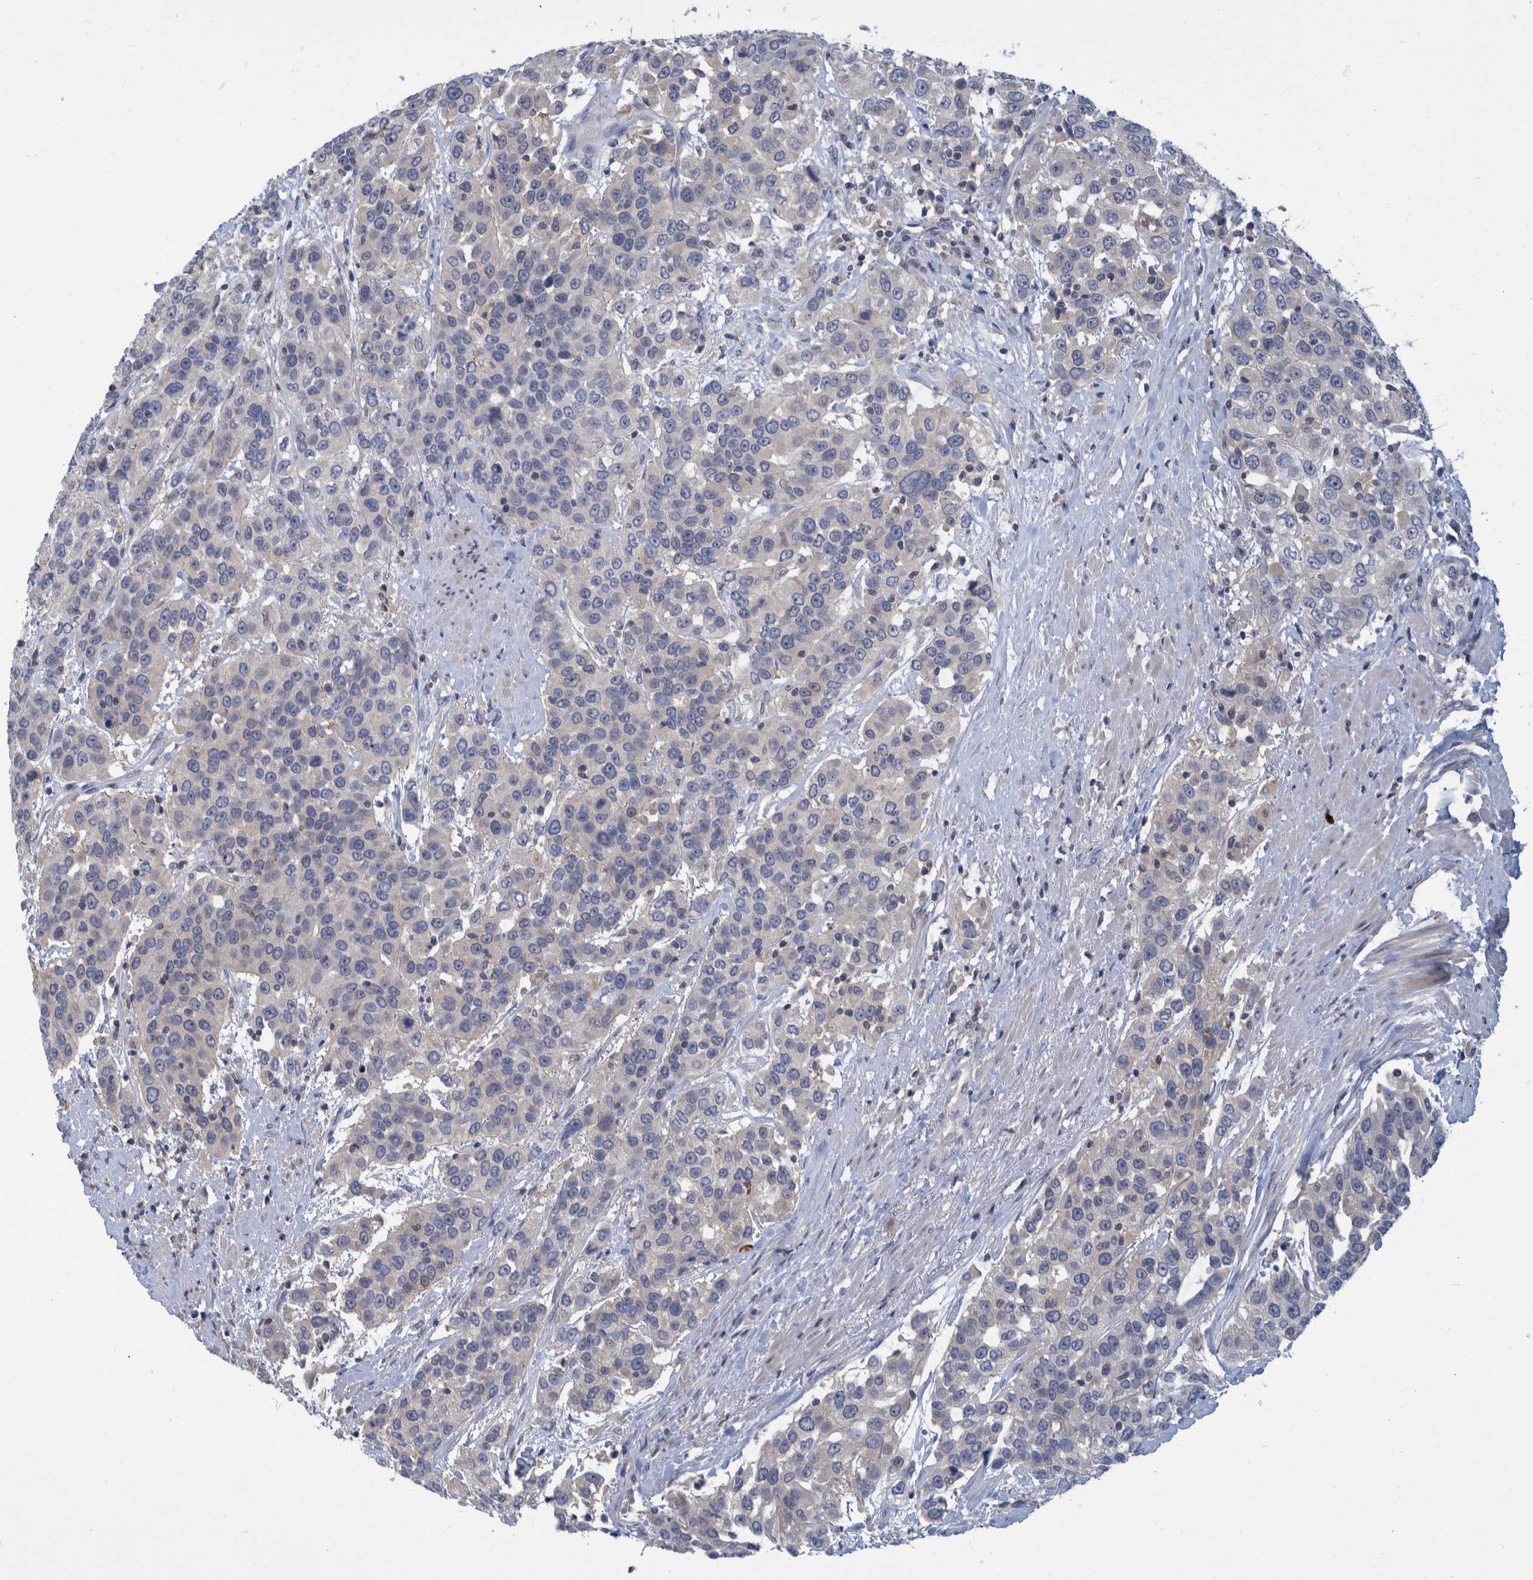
{"staining": {"intensity": "negative", "quantity": "none", "location": "none"}, "tissue": "urothelial cancer", "cell_type": "Tumor cells", "image_type": "cancer", "snomed": [{"axis": "morphology", "description": "Urothelial carcinoma, High grade"}, {"axis": "topography", "description": "Urinary bladder"}], "caption": "High magnification brightfield microscopy of urothelial carcinoma (high-grade) stained with DAB (3,3'-diaminobenzidine) (brown) and counterstained with hematoxylin (blue): tumor cells show no significant staining.", "gene": "PCYT2", "patient": {"sex": "female", "age": 80}}